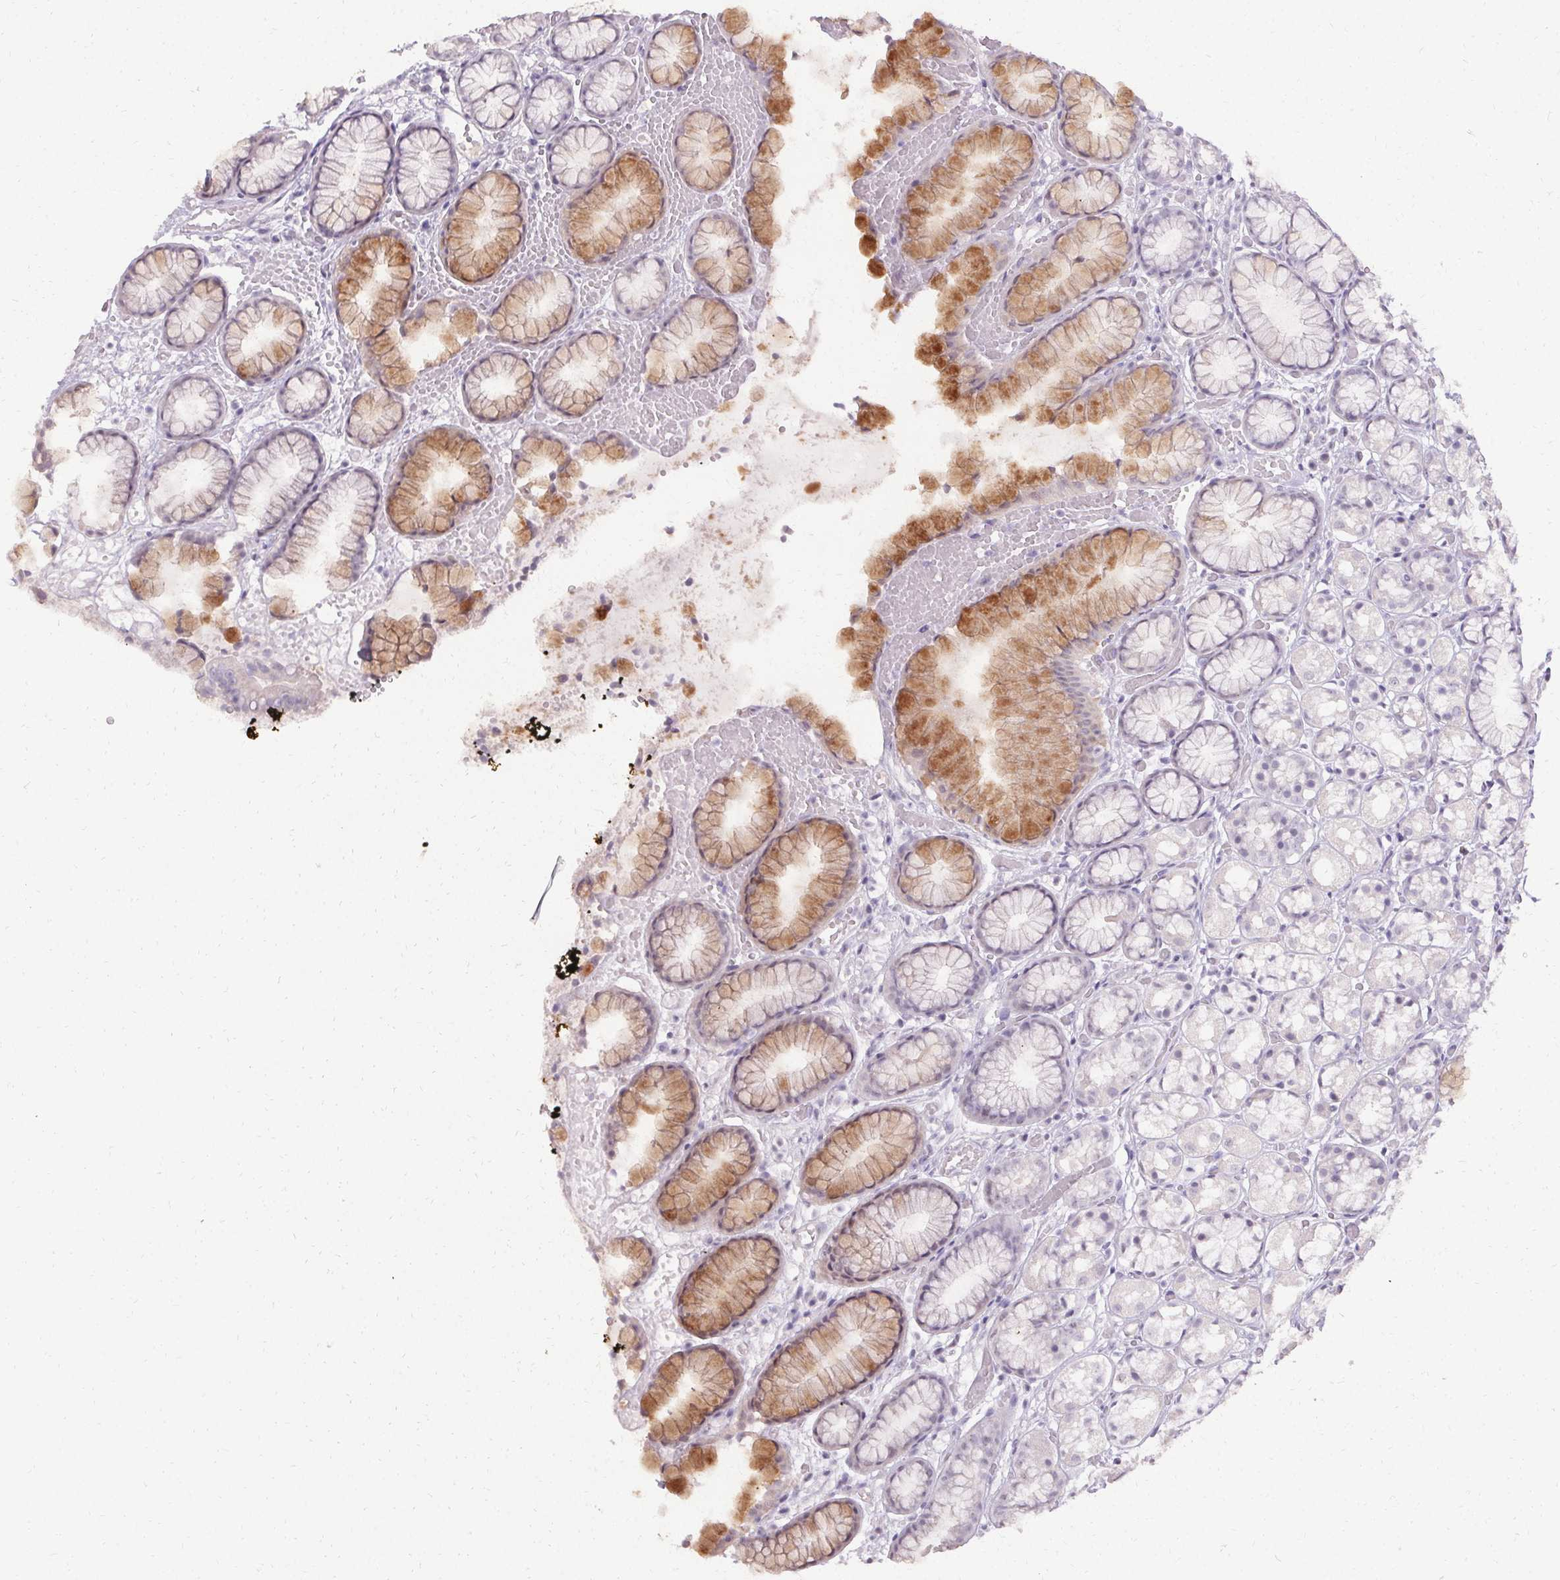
{"staining": {"intensity": "moderate", "quantity": "<25%", "location": "cytoplasmic/membranous"}, "tissue": "stomach", "cell_type": "Glandular cells", "image_type": "normal", "snomed": [{"axis": "morphology", "description": "Normal tissue, NOS"}, {"axis": "topography", "description": "Smooth muscle"}, {"axis": "topography", "description": "Stomach"}], "caption": "Protein staining of normal stomach exhibits moderate cytoplasmic/membranous expression in about <25% of glandular cells. (IHC, brightfield microscopy, high magnification).", "gene": "PMEL", "patient": {"sex": "male", "age": 70}}